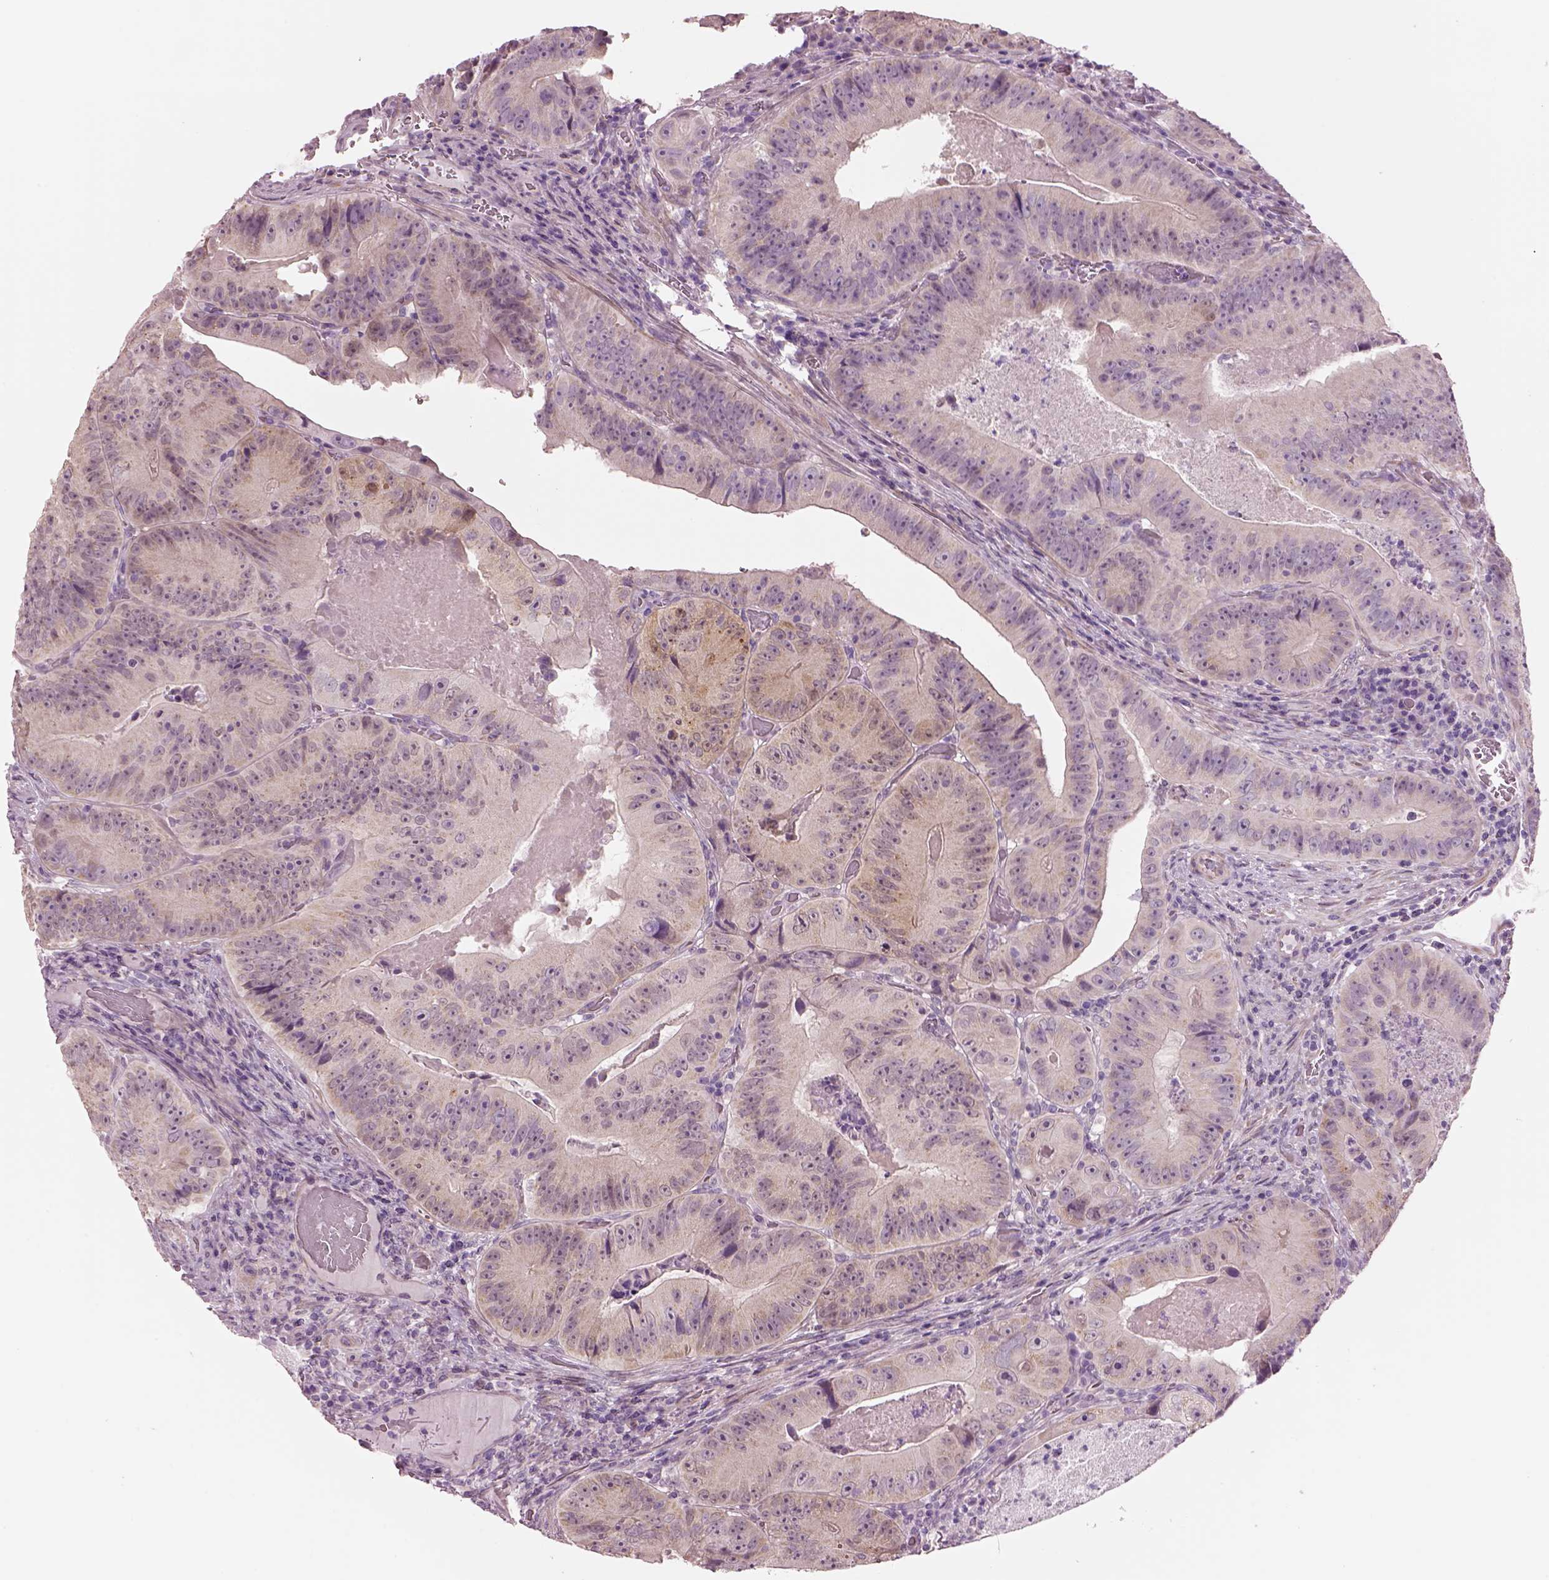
{"staining": {"intensity": "weak", "quantity": "<25%", "location": "cytoplasmic/membranous"}, "tissue": "colorectal cancer", "cell_type": "Tumor cells", "image_type": "cancer", "snomed": [{"axis": "morphology", "description": "Adenocarcinoma, NOS"}, {"axis": "topography", "description": "Colon"}], "caption": "Protein analysis of colorectal cancer (adenocarcinoma) shows no significant staining in tumor cells.", "gene": "SCML2", "patient": {"sex": "female", "age": 86}}